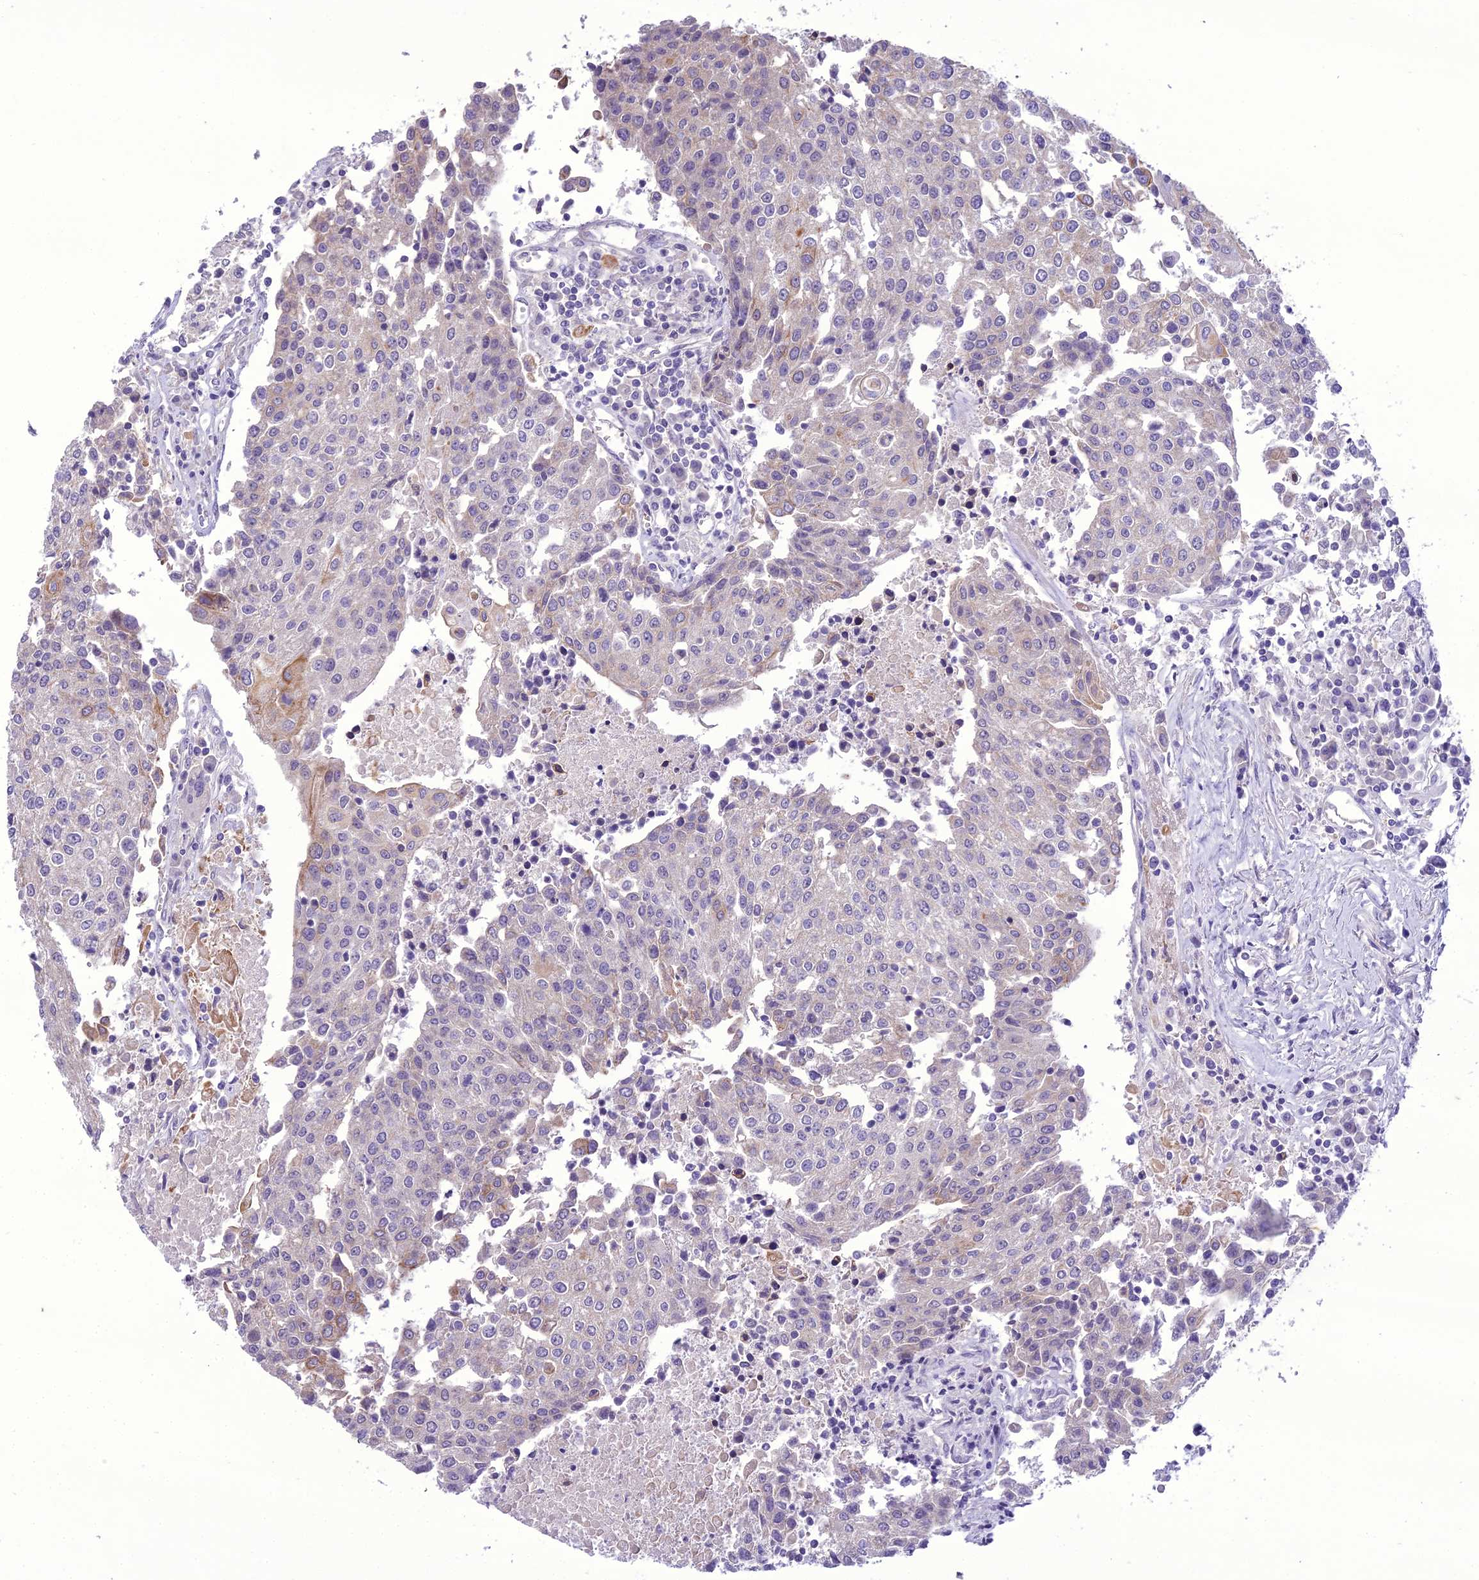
{"staining": {"intensity": "weak", "quantity": "<25%", "location": "cytoplasmic/membranous"}, "tissue": "urothelial cancer", "cell_type": "Tumor cells", "image_type": "cancer", "snomed": [{"axis": "morphology", "description": "Urothelial carcinoma, High grade"}, {"axis": "topography", "description": "Urinary bladder"}], "caption": "High magnification brightfield microscopy of high-grade urothelial carcinoma stained with DAB (brown) and counterstained with hematoxylin (blue): tumor cells show no significant positivity.", "gene": "SCRT1", "patient": {"sex": "female", "age": 85}}